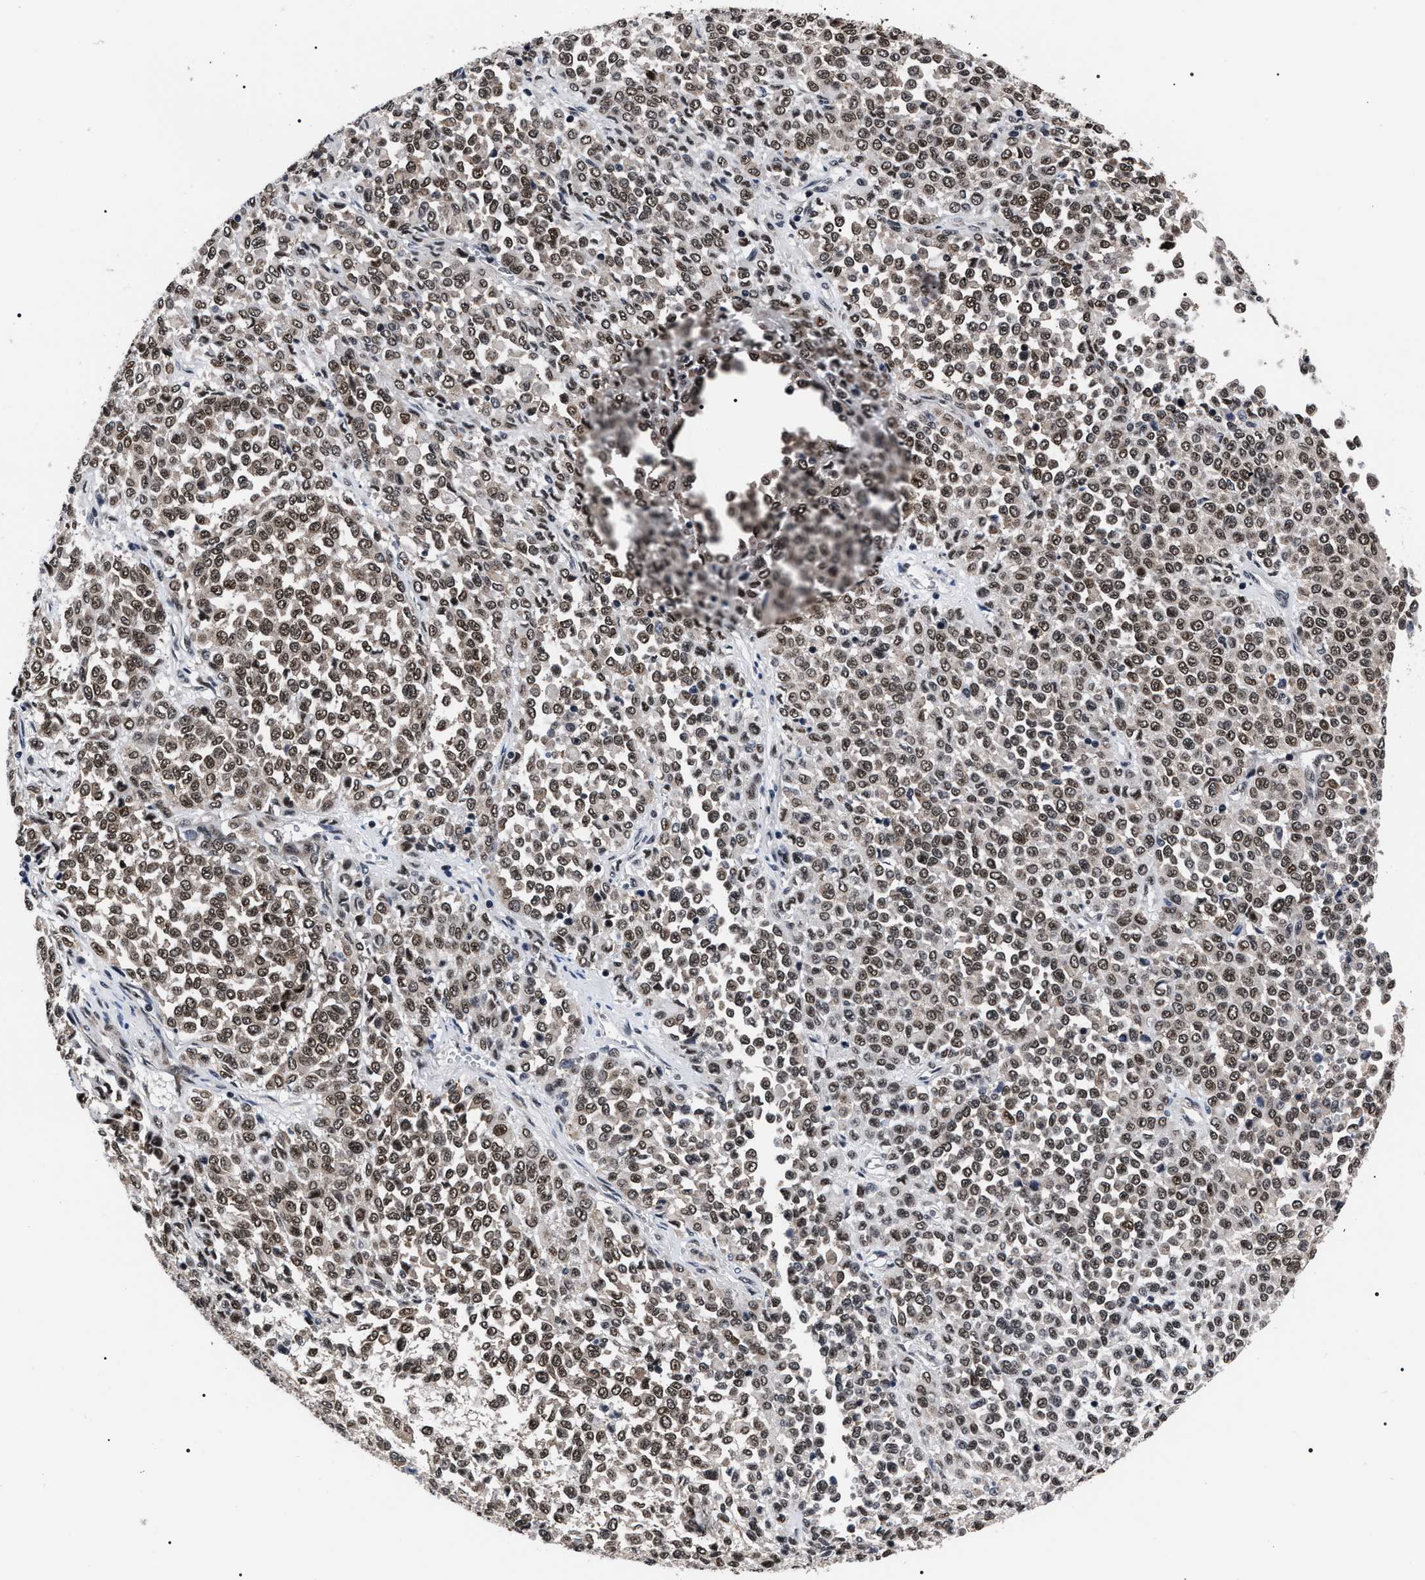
{"staining": {"intensity": "moderate", "quantity": ">75%", "location": "cytoplasmic/membranous,nuclear"}, "tissue": "melanoma", "cell_type": "Tumor cells", "image_type": "cancer", "snomed": [{"axis": "morphology", "description": "Malignant melanoma, Metastatic site"}, {"axis": "topography", "description": "Pancreas"}], "caption": "Brown immunohistochemical staining in melanoma shows moderate cytoplasmic/membranous and nuclear staining in about >75% of tumor cells. The staining was performed using DAB (3,3'-diaminobenzidine) to visualize the protein expression in brown, while the nuclei were stained in blue with hematoxylin (Magnification: 20x).", "gene": "CSNK2A1", "patient": {"sex": "female", "age": 30}}